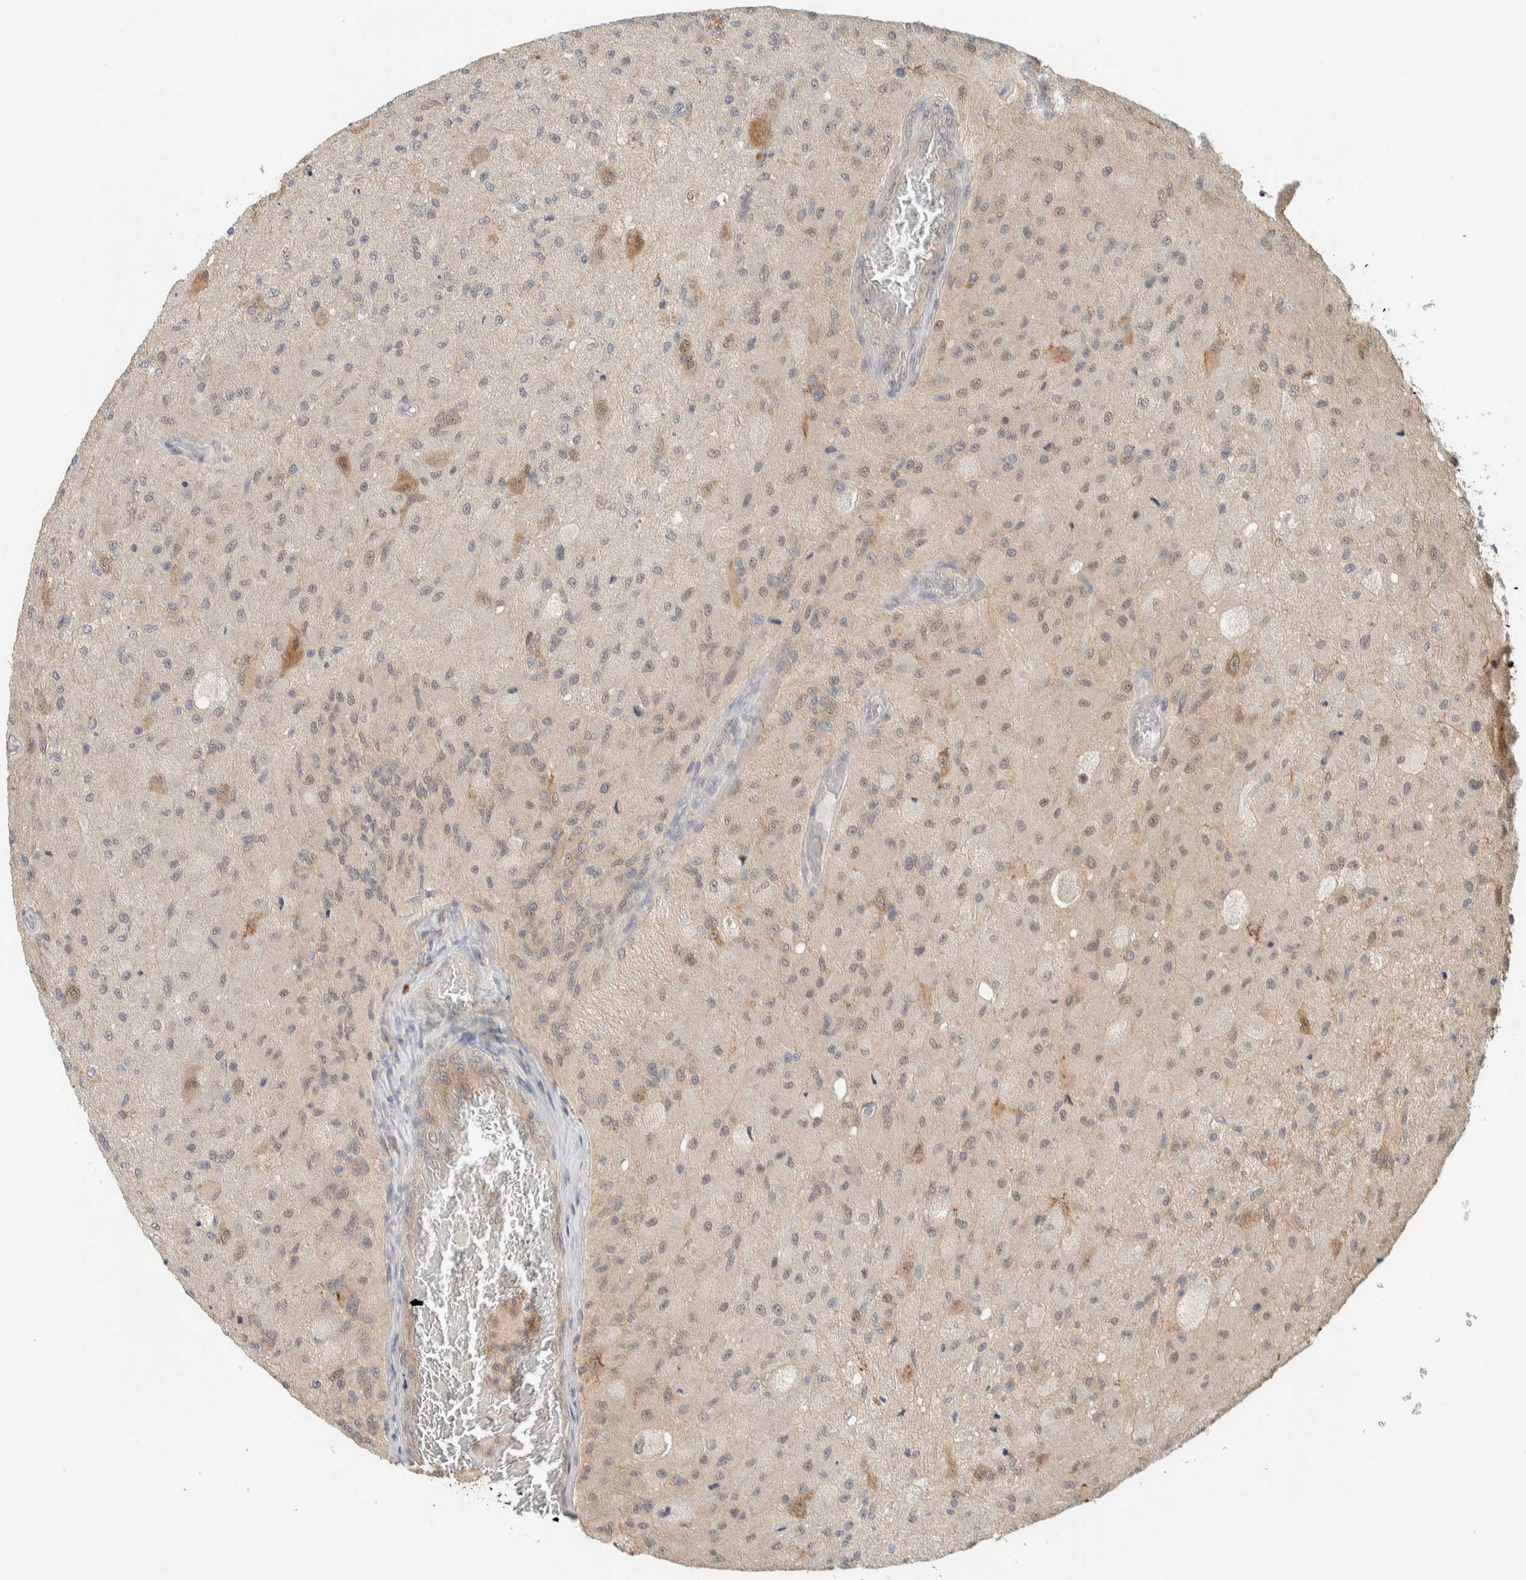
{"staining": {"intensity": "weak", "quantity": "<25%", "location": "cytoplasmic/membranous"}, "tissue": "glioma", "cell_type": "Tumor cells", "image_type": "cancer", "snomed": [{"axis": "morphology", "description": "Normal tissue, NOS"}, {"axis": "morphology", "description": "Glioma, malignant, High grade"}, {"axis": "topography", "description": "Cerebral cortex"}], "caption": "High power microscopy photomicrograph of an immunohistochemistry histopathology image of high-grade glioma (malignant), revealing no significant expression in tumor cells.", "gene": "RAB11FIP1", "patient": {"sex": "male", "age": 77}}